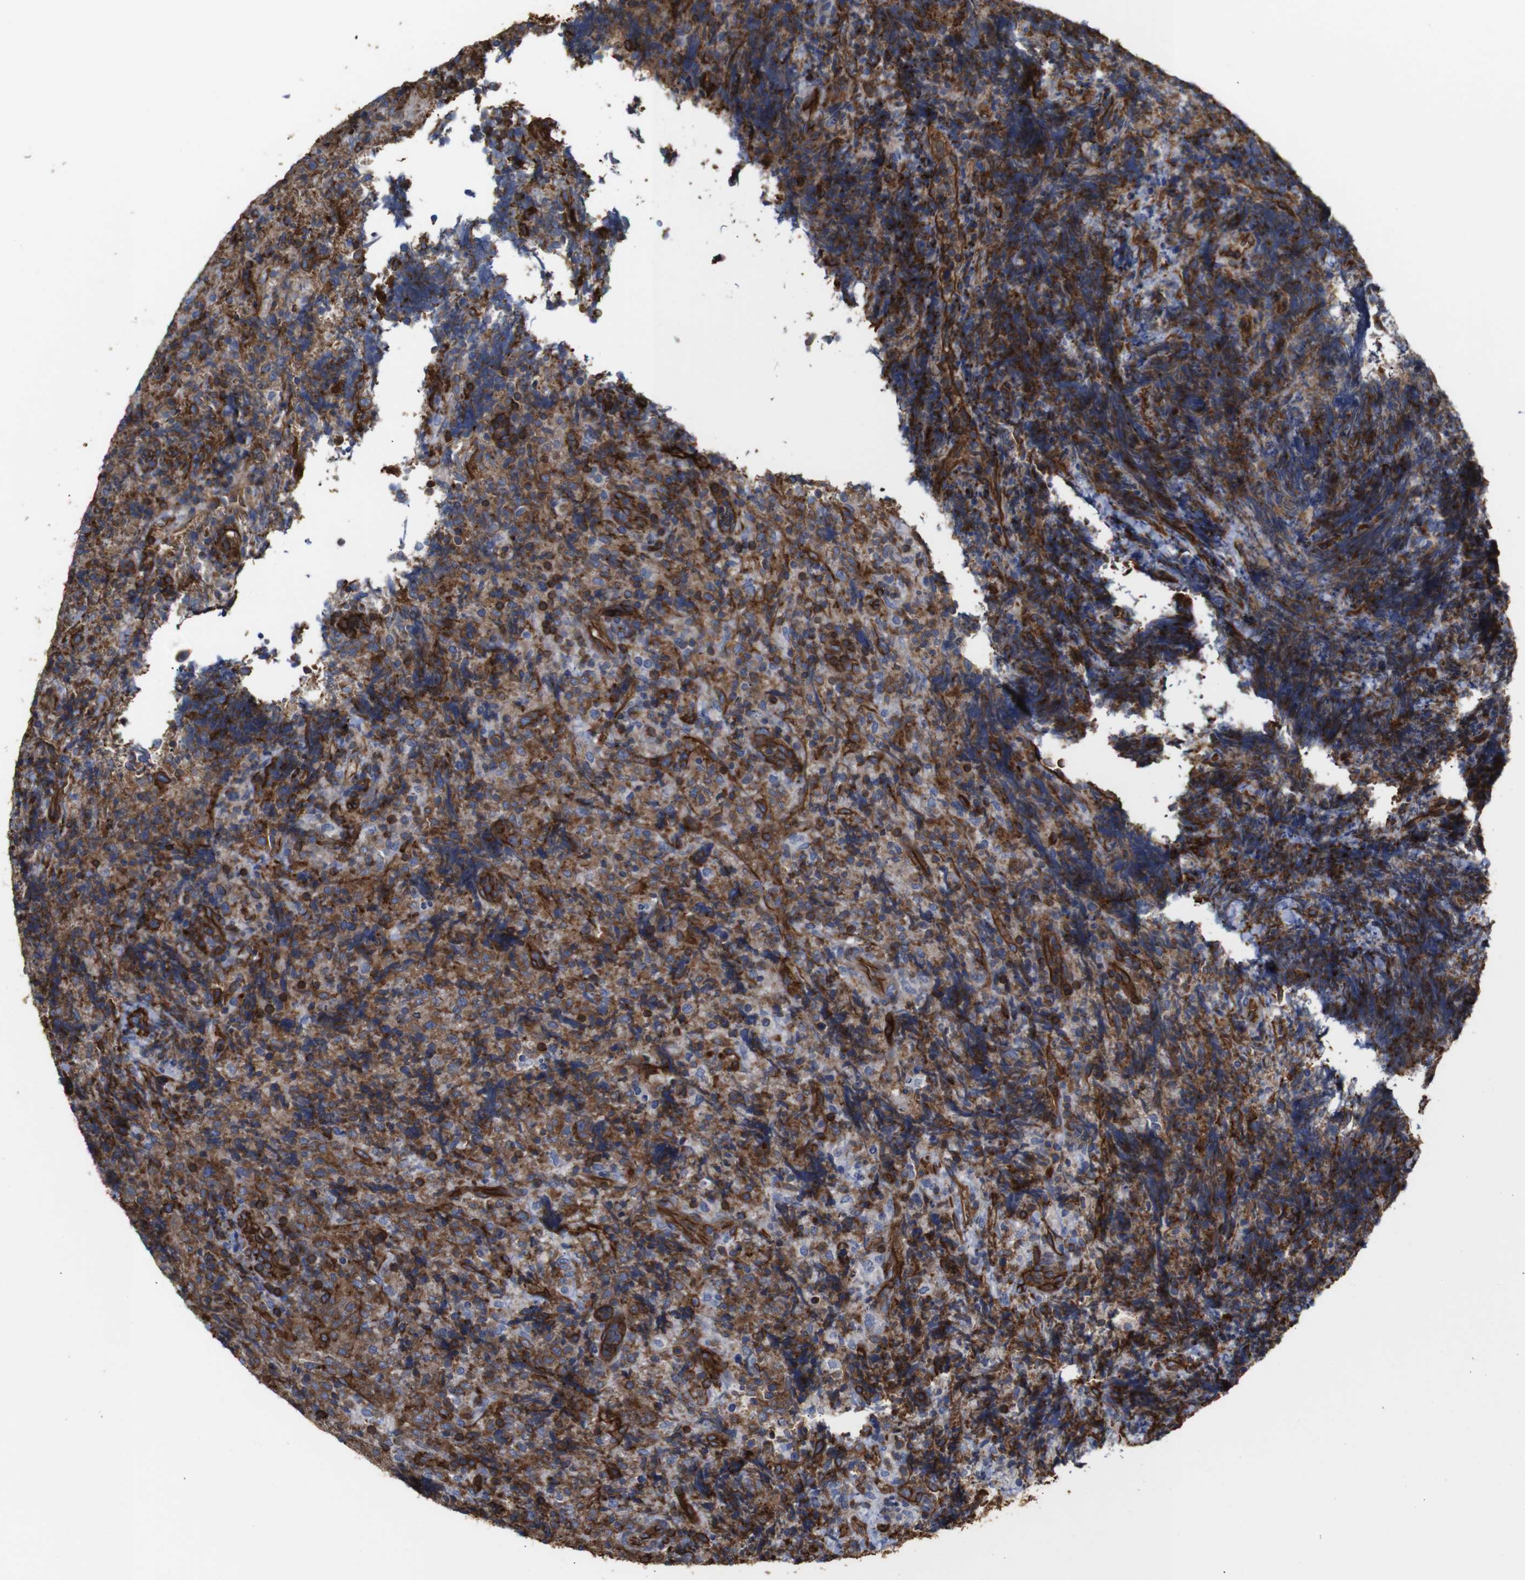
{"staining": {"intensity": "moderate", "quantity": "25%-75%", "location": "cytoplasmic/membranous"}, "tissue": "lymphoma", "cell_type": "Tumor cells", "image_type": "cancer", "snomed": [{"axis": "morphology", "description": "Malignant lymphoma, non-Hodgkin's type, High grade"}, {"axis": "topography", "description": "Tonsil"}], "caption": "The photomicrograph exhibits staining of lymphoma, revealing moderate cytoplasmic/membranous protein positivity (brown color) within tumor cells.", "gene": "SPTBN1", "patient": {"sex": "female", "age": 36}}